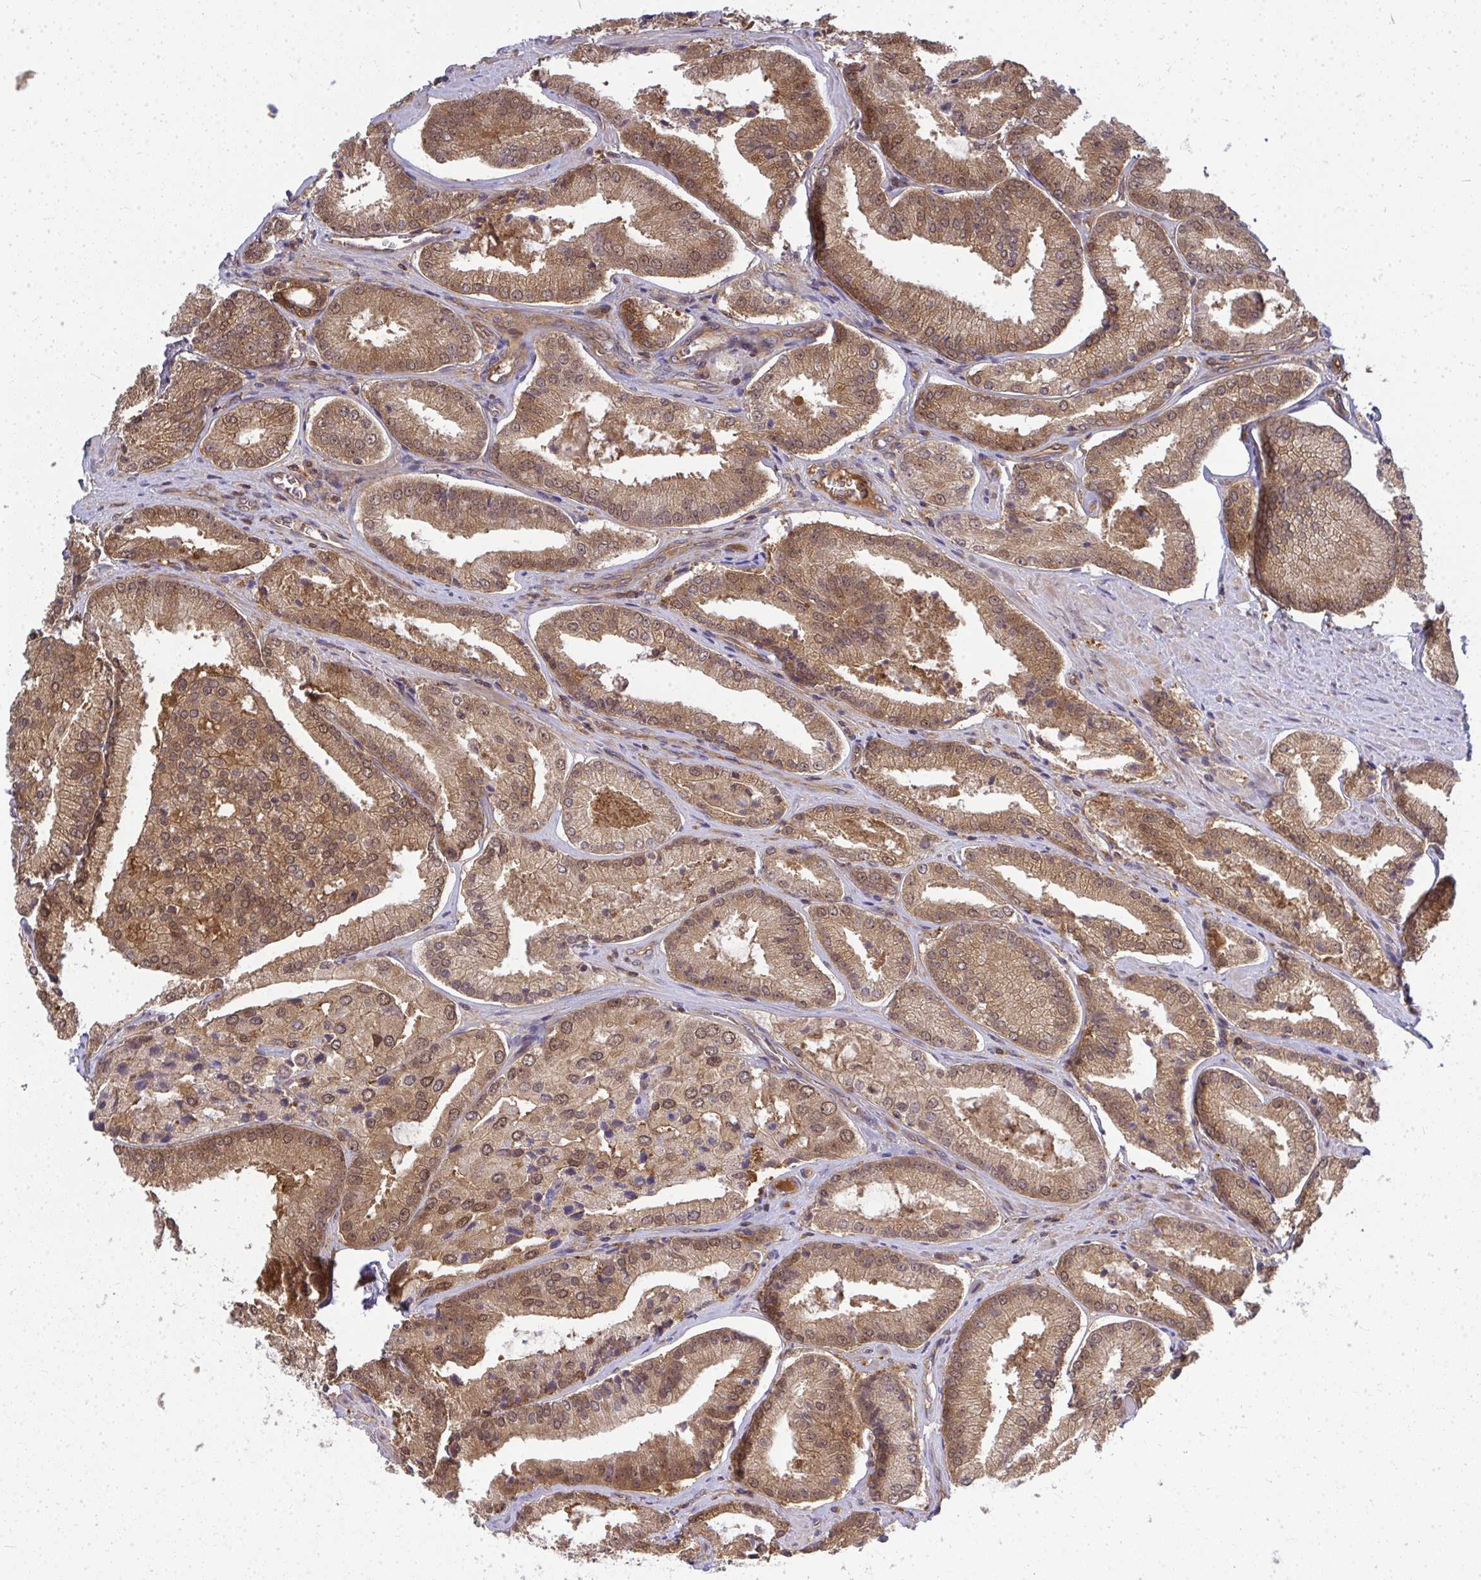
{"staining": {"intensity": "moderate", "quantity": ">75%", "location": "cytoplasmic/membranous,nuclear"}, "tissue": "prostate cancer", "cell_type": "Tumor cells", "image_type": "cancer", "snomed": [{"axis": "morphology", "description": "Adenocarcinoma, High grade"}, {"axis": "topography", "description": "Prostate"}], "caption": "The micrograph displays a brown stain indicating the presence of a protein in the cytoplasmic/membranous and nuclear of tumor cells in prostate high-grade adenocarcinoma.", "gene": "HDHD2", "patient": {"sex": "male", "age": 73}}